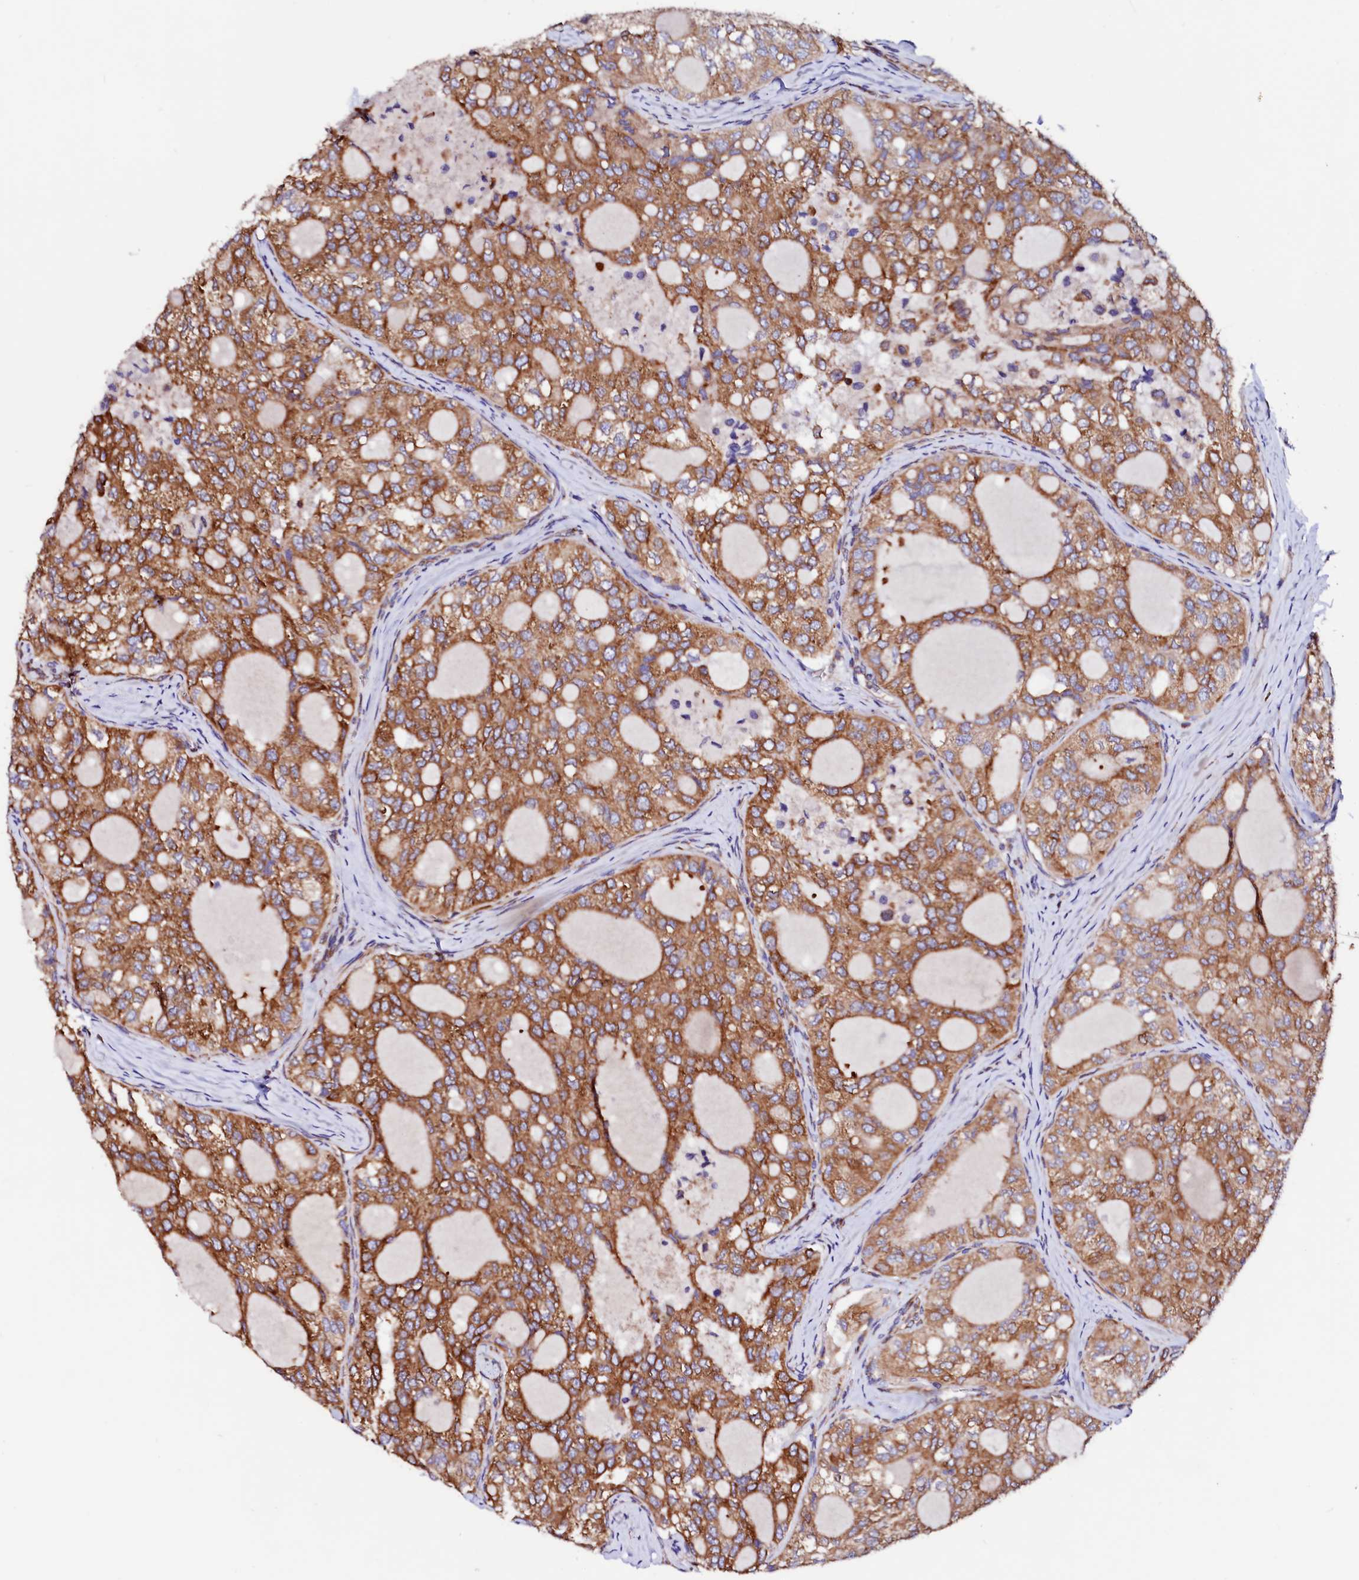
{"staining": {"intensity": "moderate", "quantity": ">75%", "location": "cytoplasmic/membranous"}, "tissue": "thyroid cancer", "cell_type": "Tumor cells", "image_type": "cancer", "snomed": [{"axis": "morphology", "description": "Follicular adenoma carcinoma, NOS"}, {"axis": "topography", "description": "Thyroid gland"}], "caption": "The immunohistochemical stain labels moderate cytoplasmic/membranous staining in tumor cells of thyroid cancer (follicular adenoma carcinoma) tissue. The staining is performed using DAB brown chromogen to label protein expression. The nuclei are counter-stained blue using hematoxylin.", "gene": "DERL1", "patient": {"sex": "male", "age": 75}}